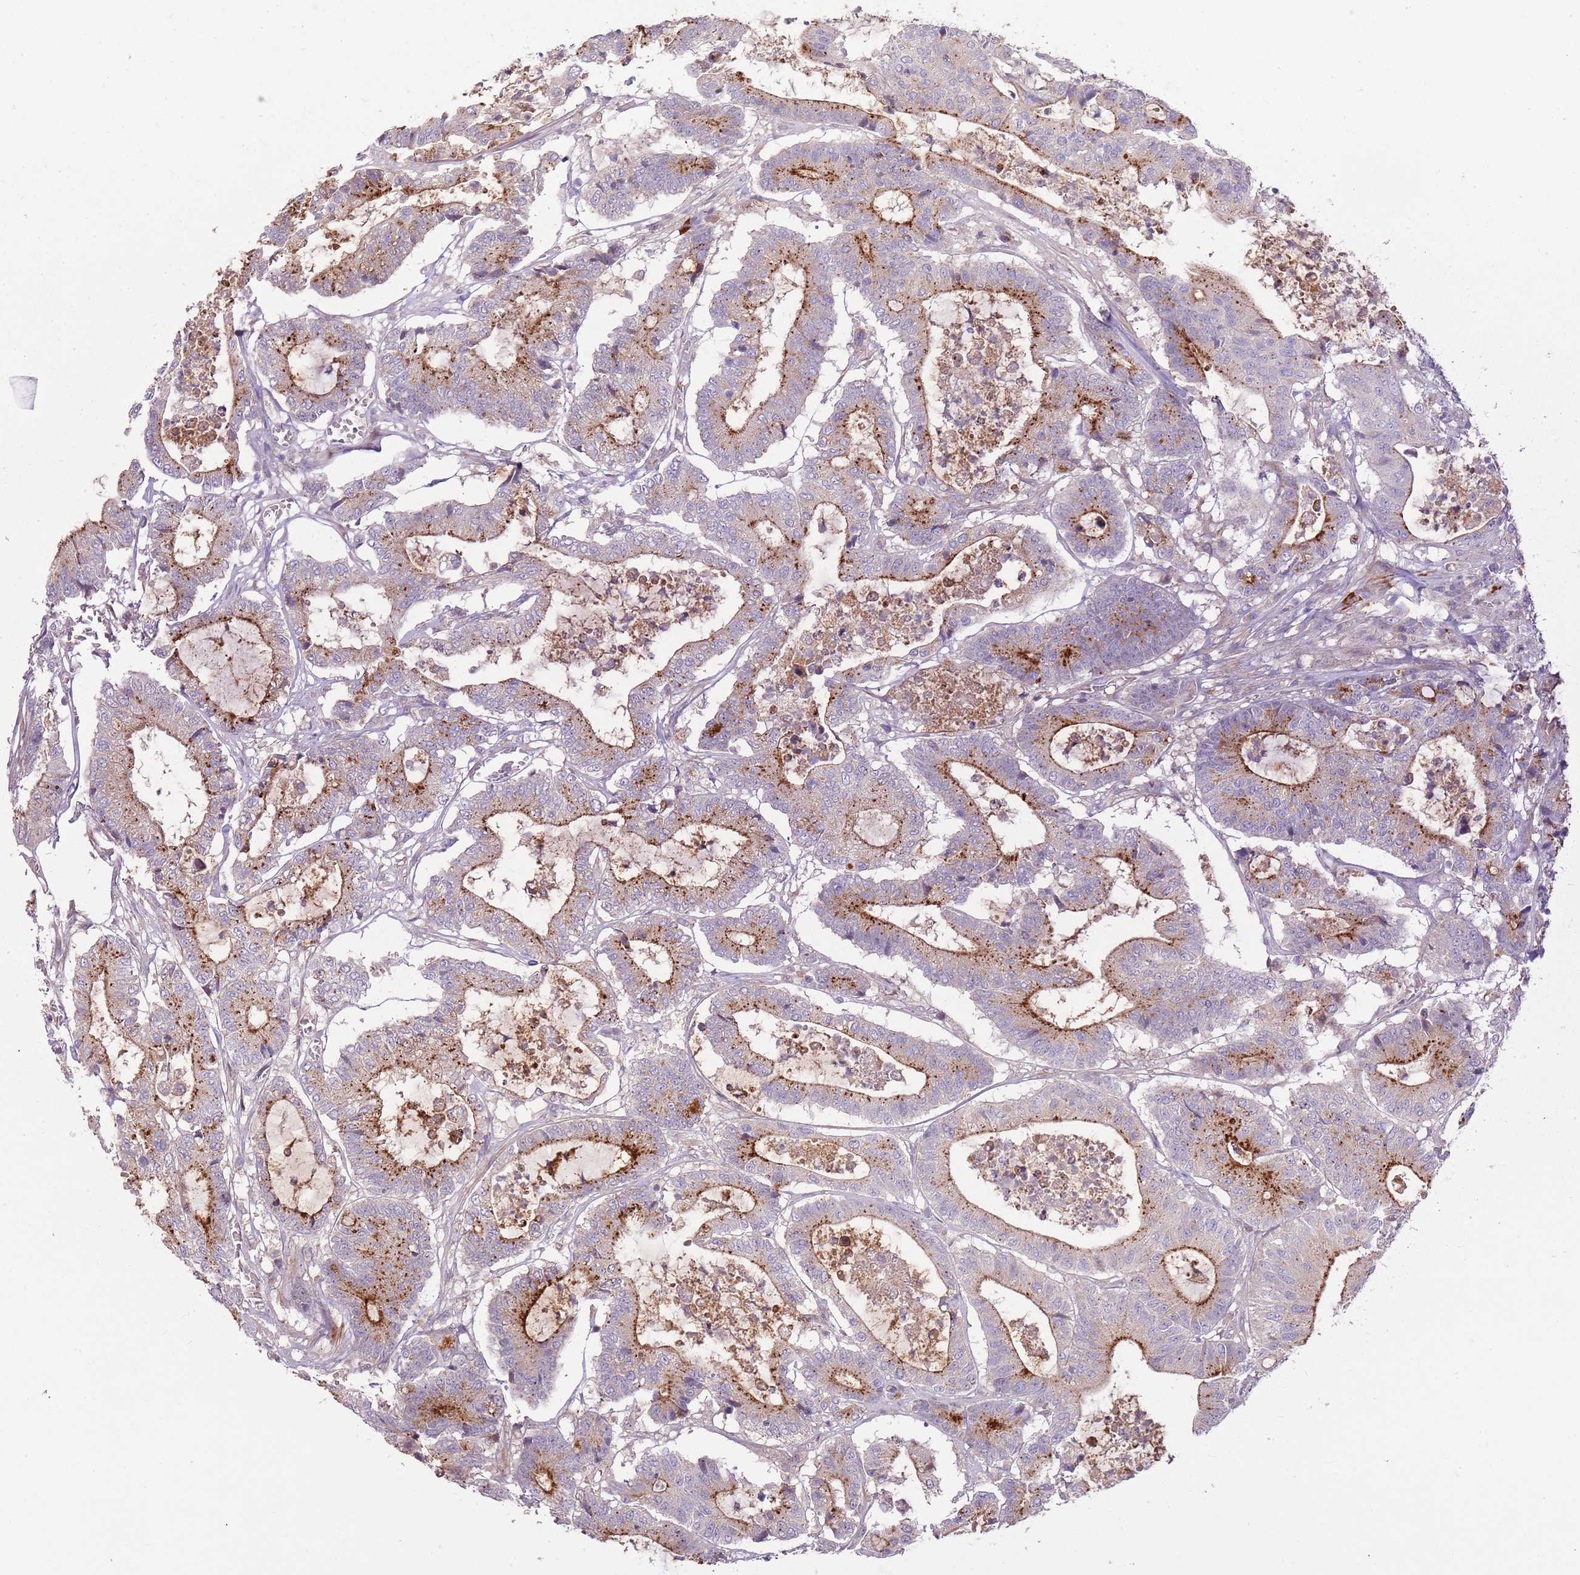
{"staining": {"intensity": "moderate", "quantity": ">75%", "location": "cytoplasmic/membranous"}, "tissue": "colorectal cancer", "cell_type": "Tumor cells", "image_type": "cancer", "snomed": [{"axis": "morphology", "description": "Adenocarcinoma, NOS"}, {"axis": "topography", "description": "Colon"}], "caption": "This micrograph reveals immunohistochemistry (IHC) staining of human colorectal cancer (adenocarcinoma), with medium moderate cytoplasmic/membranous expression in approximately >75% of tumor cells.", "gene": "RNF128", "patient": {"sex": "female", "age": 84}}